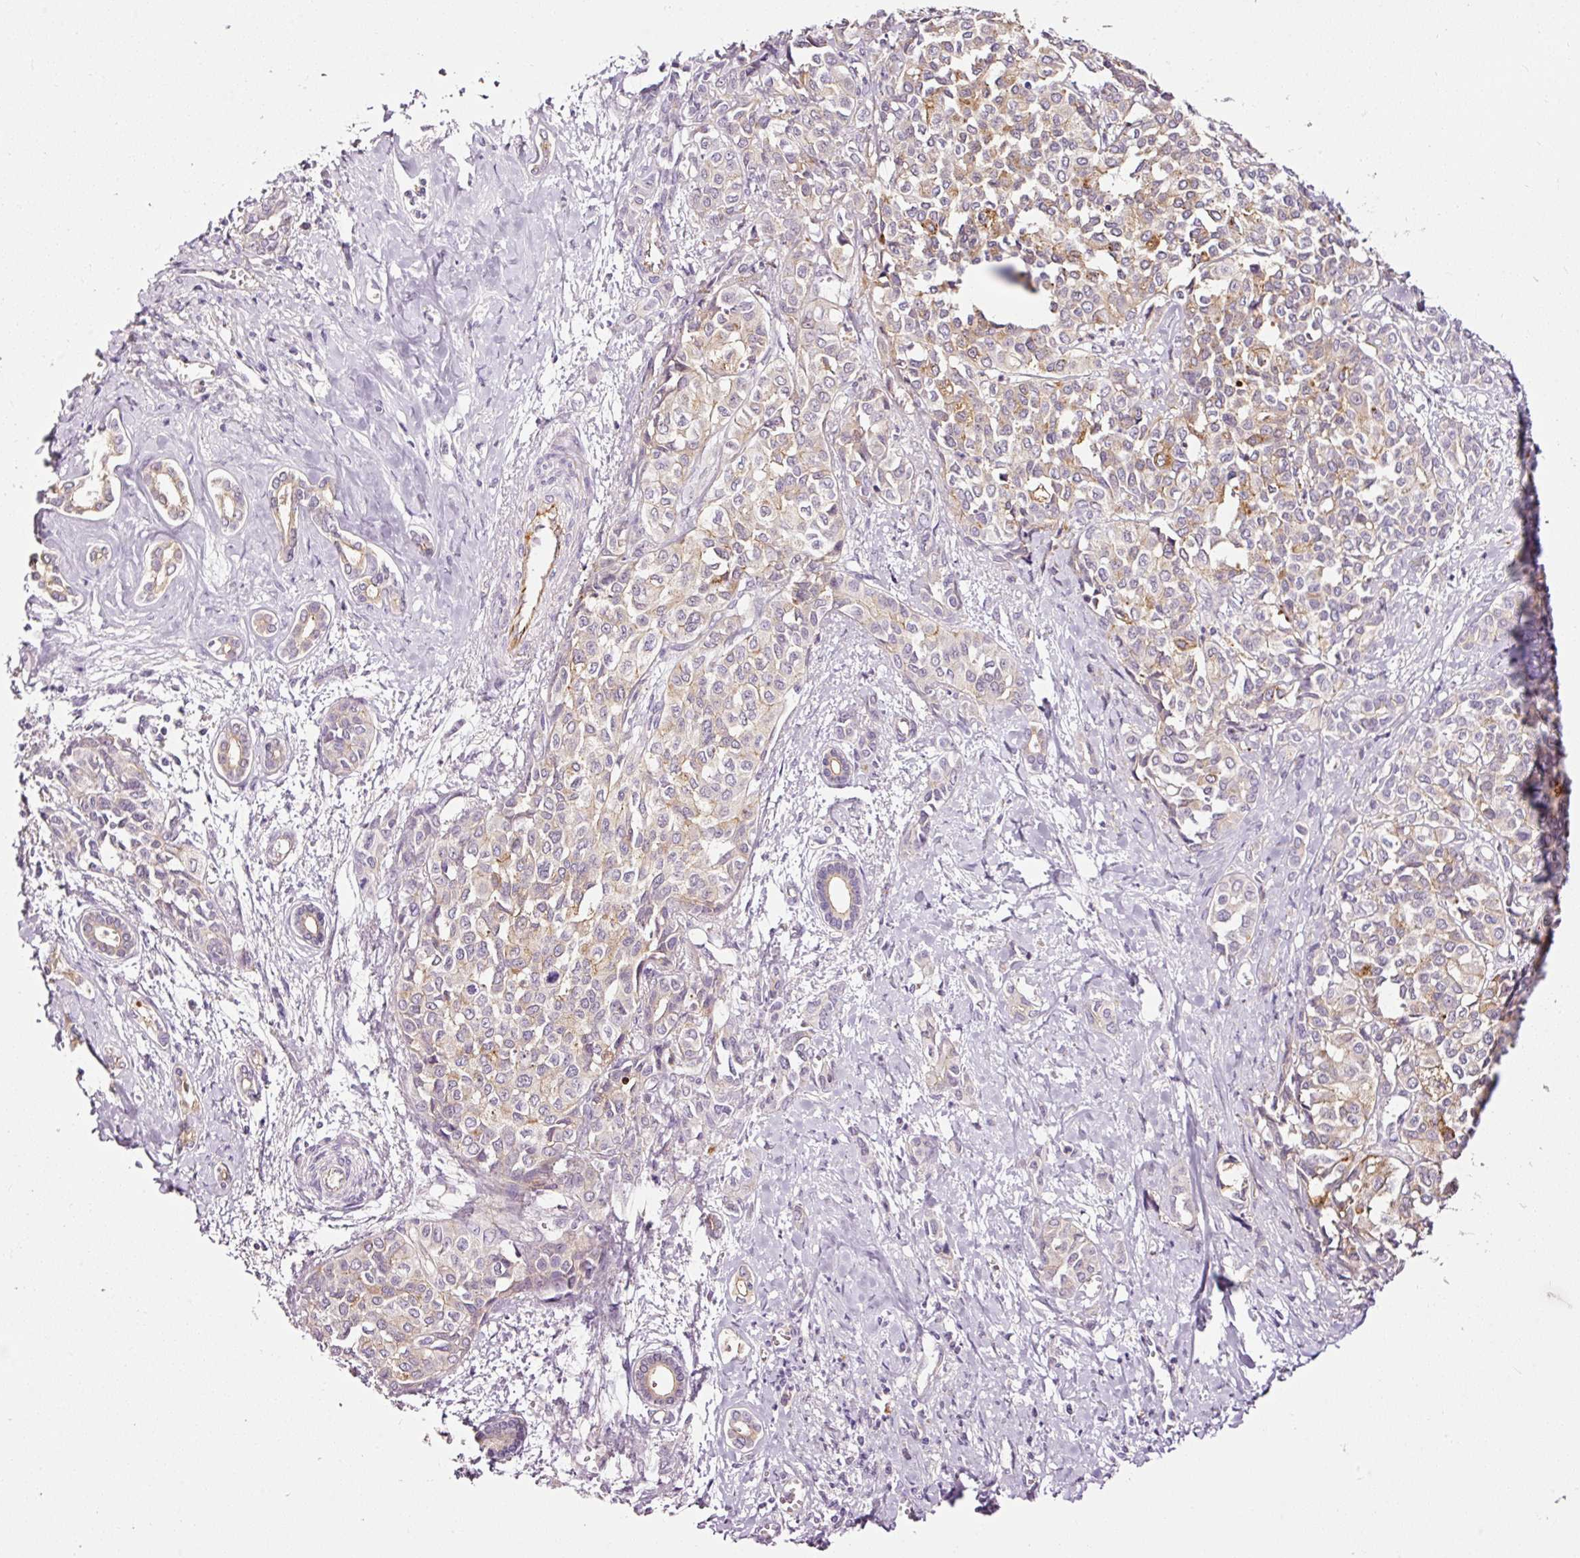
{"staining": {"intensity": "weak", "quantity": "<25%", "location": "cytoplasmic/membranous"}, "tissue": "liver cancer", "cell_type": "Tumor cells", "image_type": "cancer", "snomed": [{"axis": "morphology", "description": "Cholangiocarcinoma"}, {"axis": "topography", "description": "Liver"}], "caption": "This is an IHC photomicrograph of liver cancer. There is no expression in tumor cells.", "gene": "ABCB4", "patient": {"sex": "female", "age": 77}}